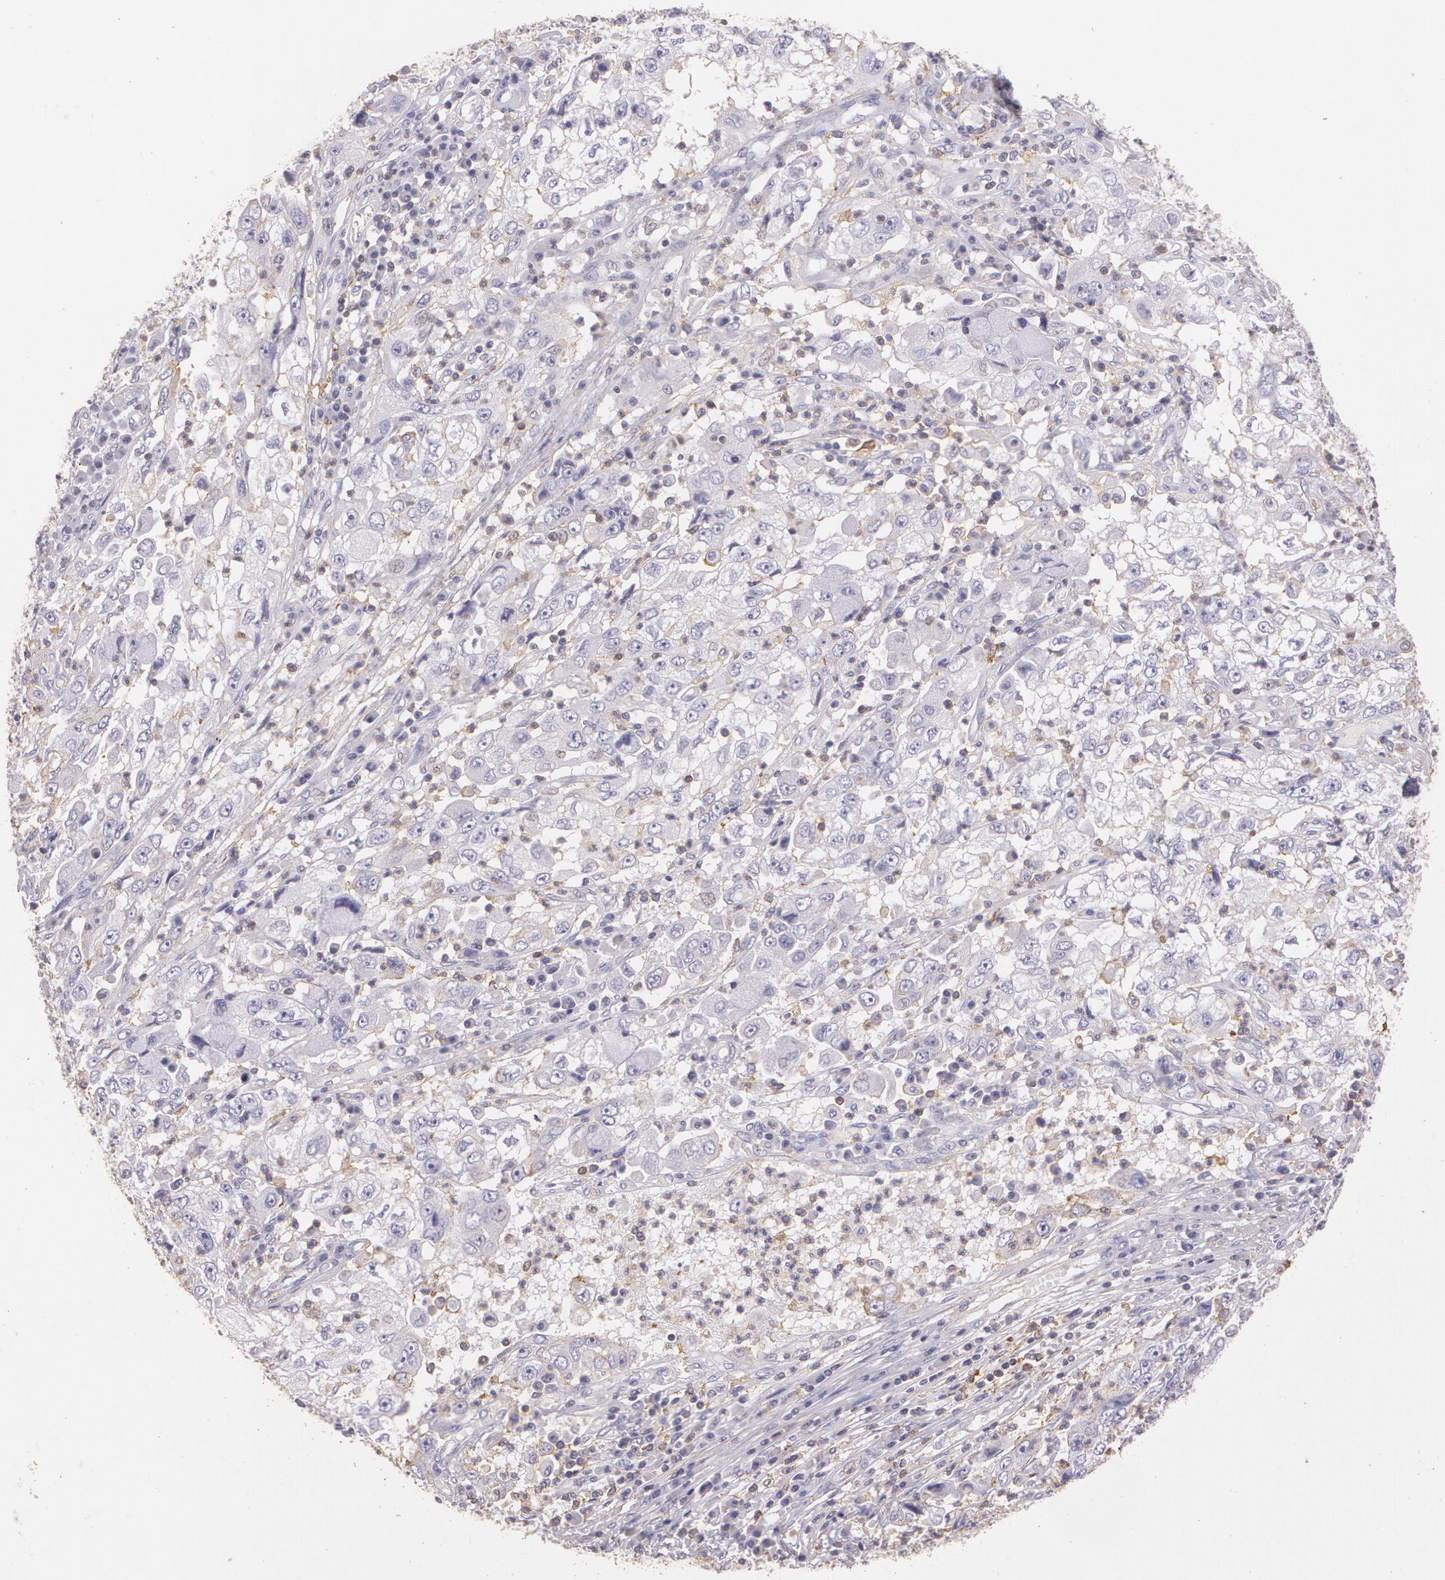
{"staining": {"intensity": "negative", "quantity": "none", "location": "none"}, "tissue": "cervical cancer", "cell_type": "Tumor cells", "image_type": "cancer", "snomed": [{"axis": "morphology", "description": "Adenocarcinoma, NOS"}, {"axis": "topography", "description": "Cervix"}], "caption": "The histopathology image displays no staining of tumor cells in adenocarcinoma (cervical).", "gene": "TGFBR1", "patient": {"sex": "female", "age": 44}}